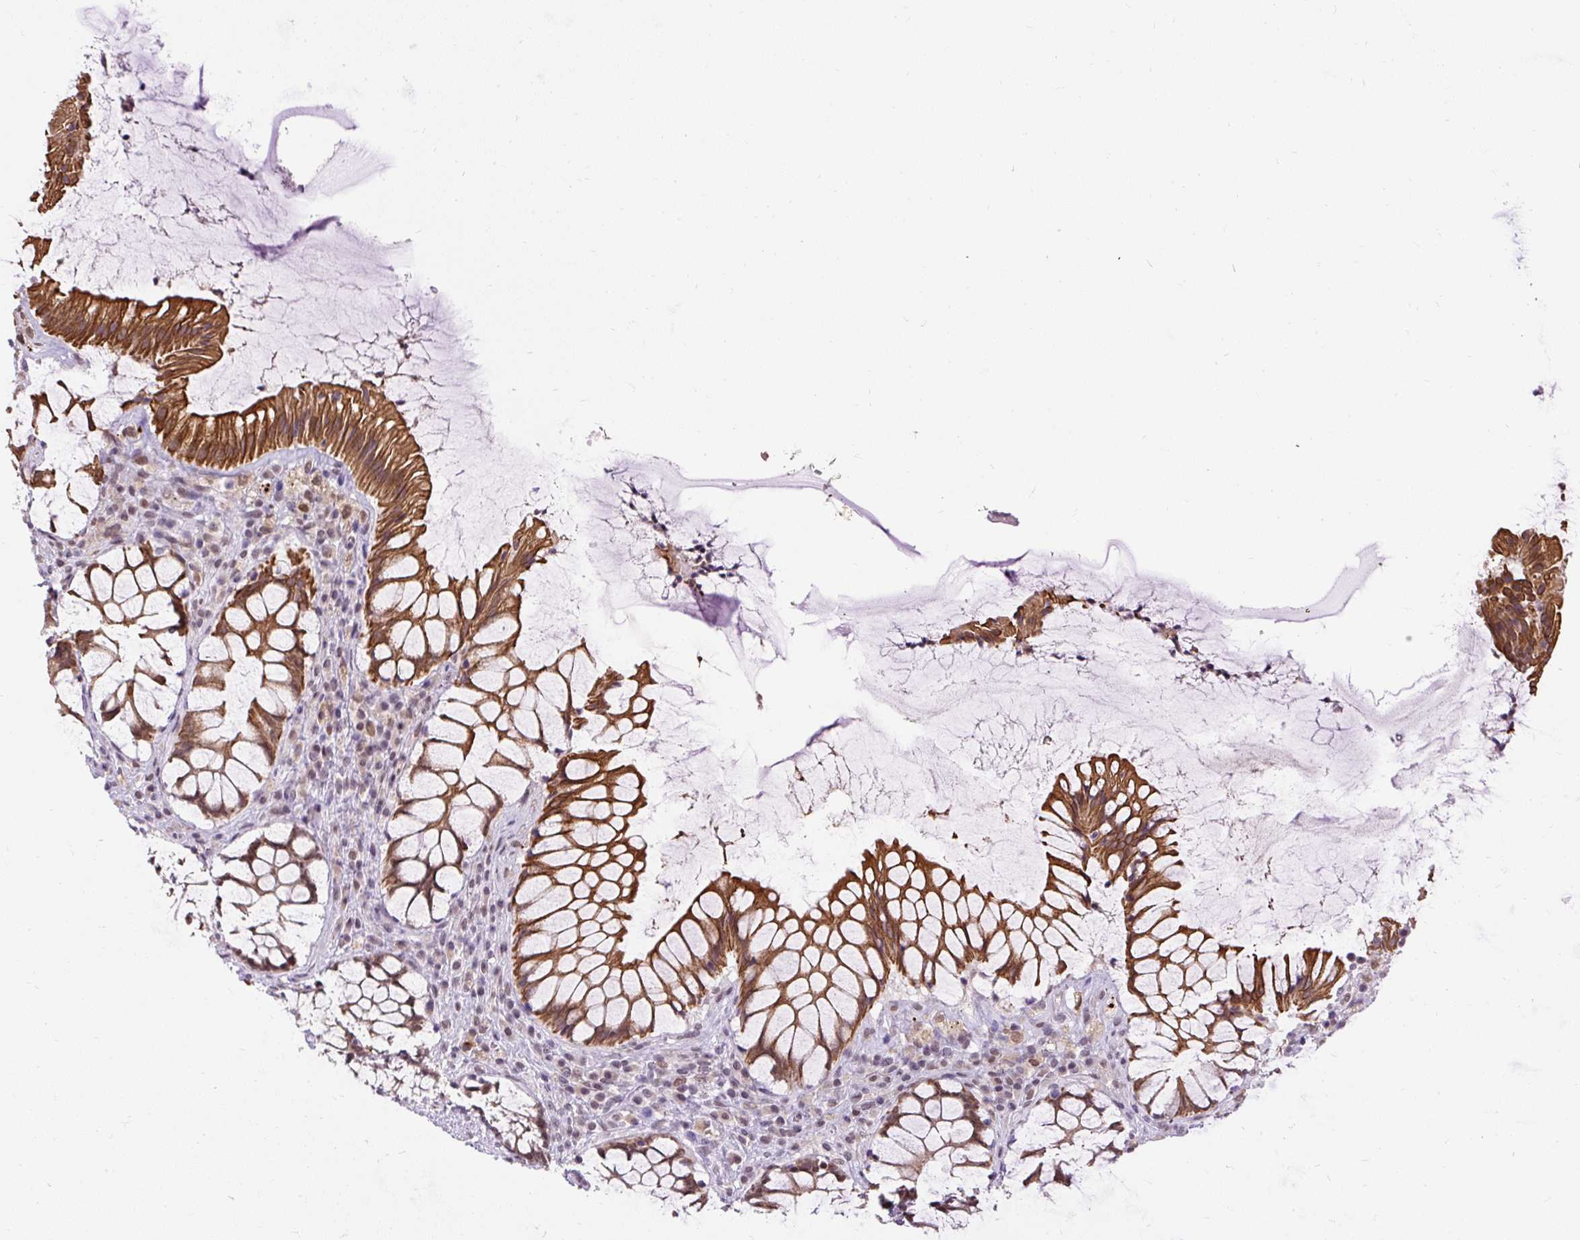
{"staining": {"intensity": "strong", "quantity": ">75%", "location": "cytoplasmic/membranous,nuclear"}, "tissue": "rectum", "cell_type": "Glandular cells", "image_type": "normal", "snomed": [{"axis": "morphology", "description": "Normal tissue, NOS"}, {"axis": "topography", "description": "Rectum"}], "caption": "The photomicrograph reveals immunohistochemical staining of unremarkable rectum. There is strong cytoplasmic/membranous,nuclear positivity is present in about >75% of glandular cells. The staining is performed using DAB brown chromogen to label protein expression. The nuclei are counter-stained blue using hematoxylin.", "gene": "ZNF672", "patient": {"sex": "female", "age": 58}}